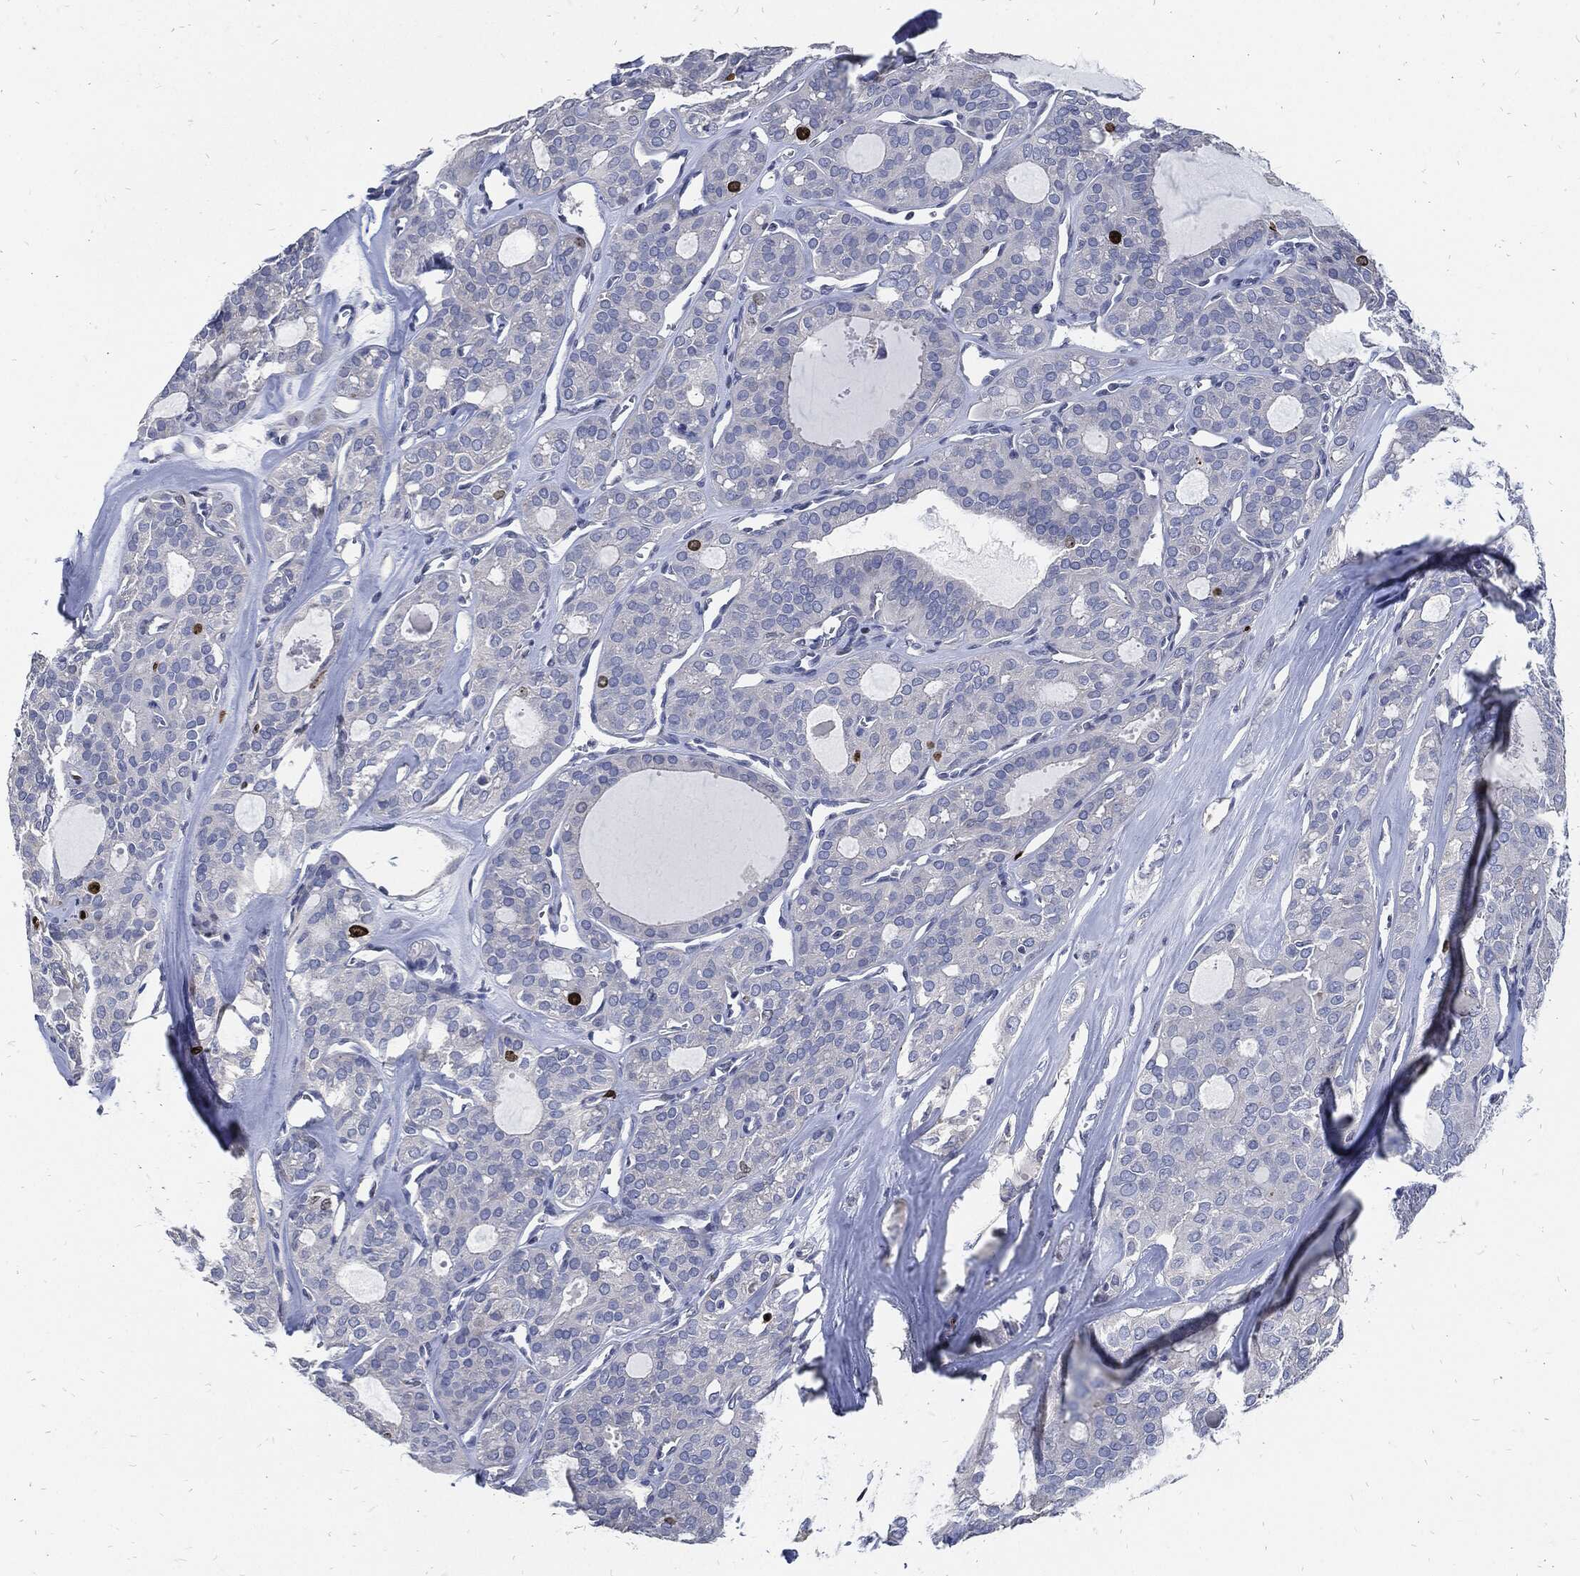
{"staining": {"intensity": "strong", "quantity": "<25%", "location": "nuclear"}, "tissue": "thyroid cancer", "cell_type": "Tumor cells", "image_type": "cancer", "snomed": [{"axis": "morphology", "description": "Follicular adenoma carcinoma, NOS"}, {"axis": "topography", "description": "Thyroid gland"}], "caption": "This micrograph reveals immunohistochemistry (IHC) staining of thyroid follicular adenoma carcinoma, with medium strong nuclear expression in about <25% of tumor cells.", "gene": "MKI67", "patient": {"sex": "male", "age": 75}}